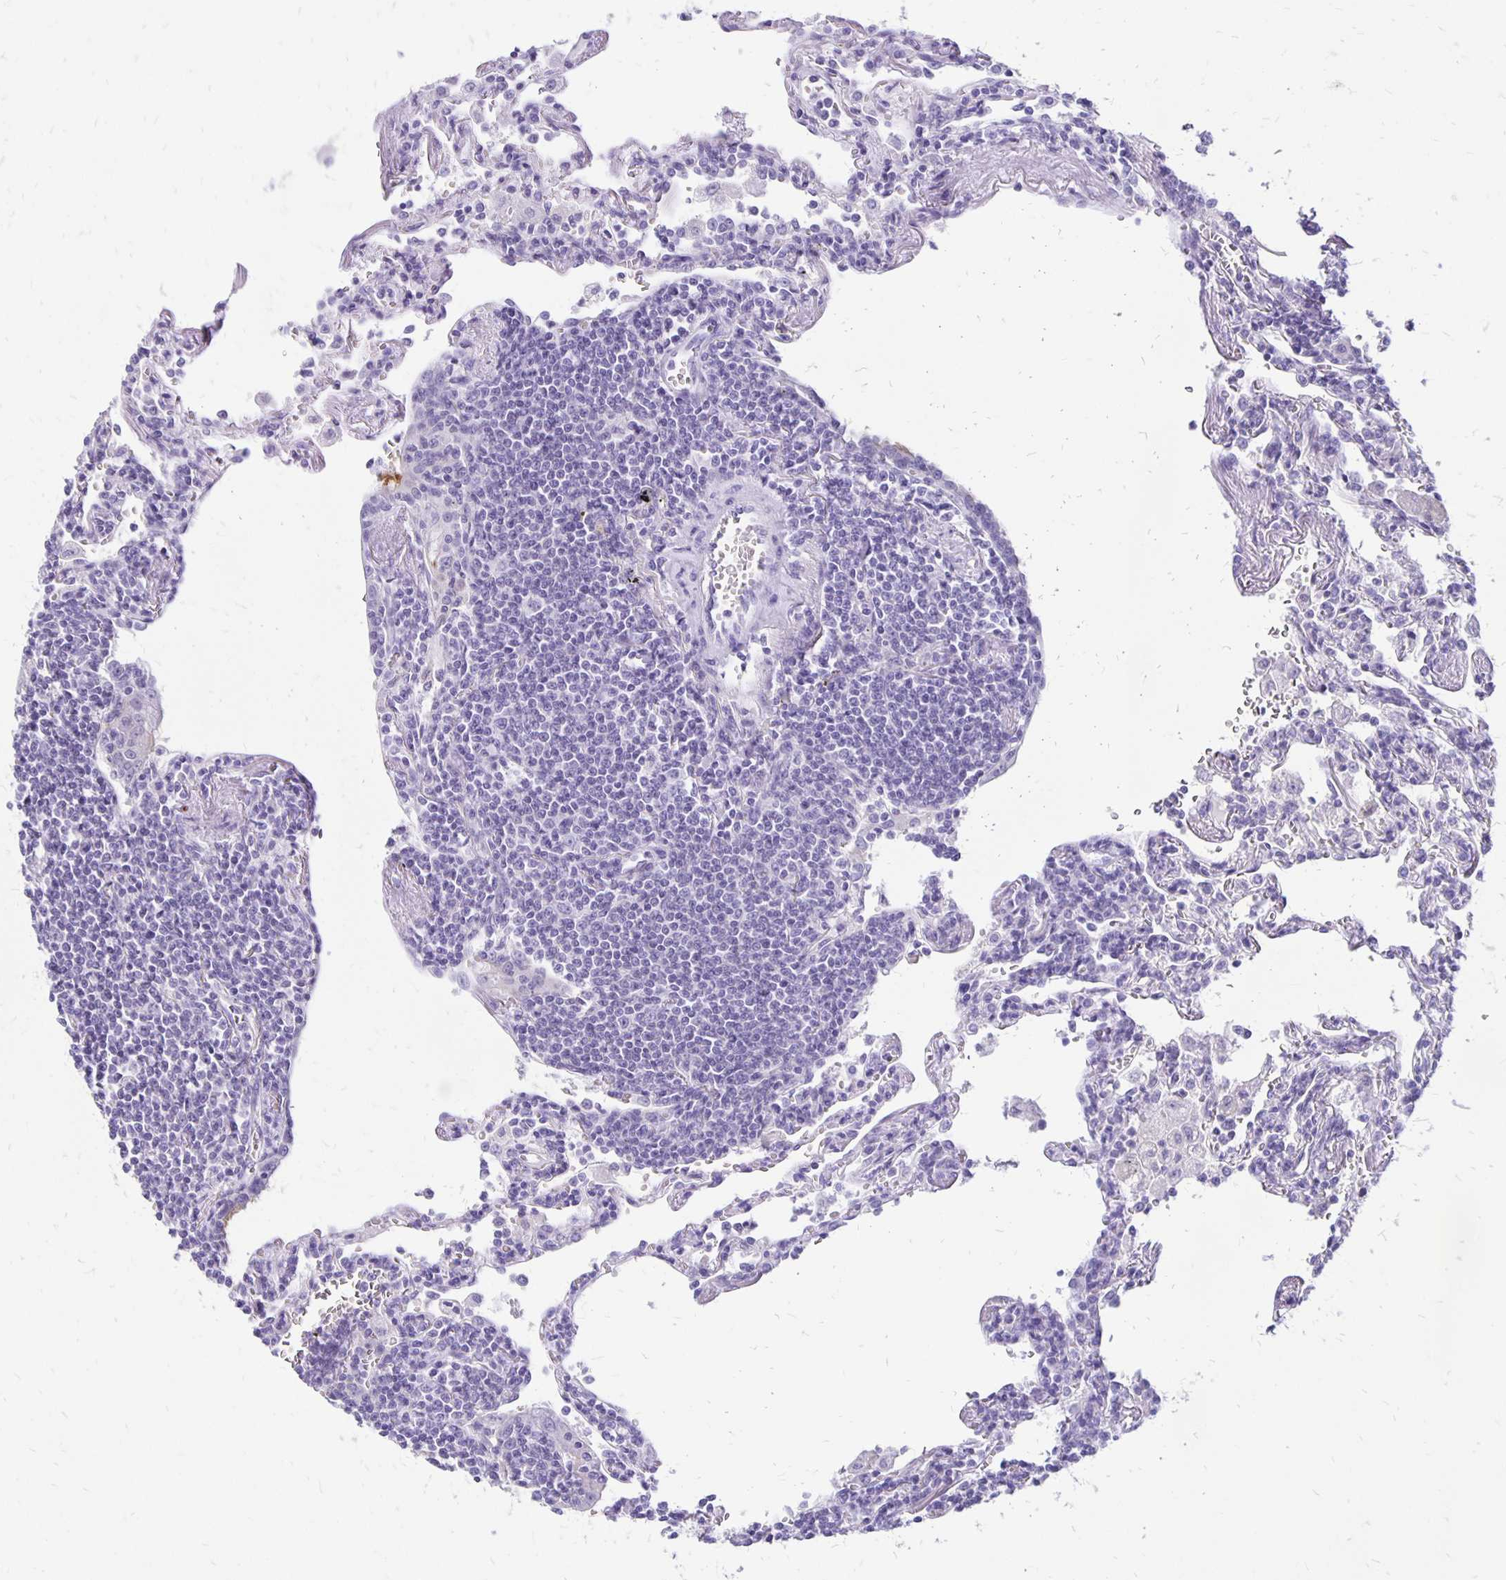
{"staining": {"intensity": "negative", "quantity": "none", "location": "none"}, "tissue": "lymphoma", "cell_type": "Tumor cells", "image_type": "cancer", "snomed": [{"axis": "morphology", "description": "Malignant lymphoma, non-Hodgkin's type, Low grade"}, {"axis": "topography", "description": "Lung"}], "caption": "High power microscopy histopathology image of an IHC micrograph of low-grade malignant lymphoma, non-Hodgkin's type, revealing no significant positivity in tumor cells.", "gene": "ANKRD45", "patient": {"sex": "female", "age": 71}}